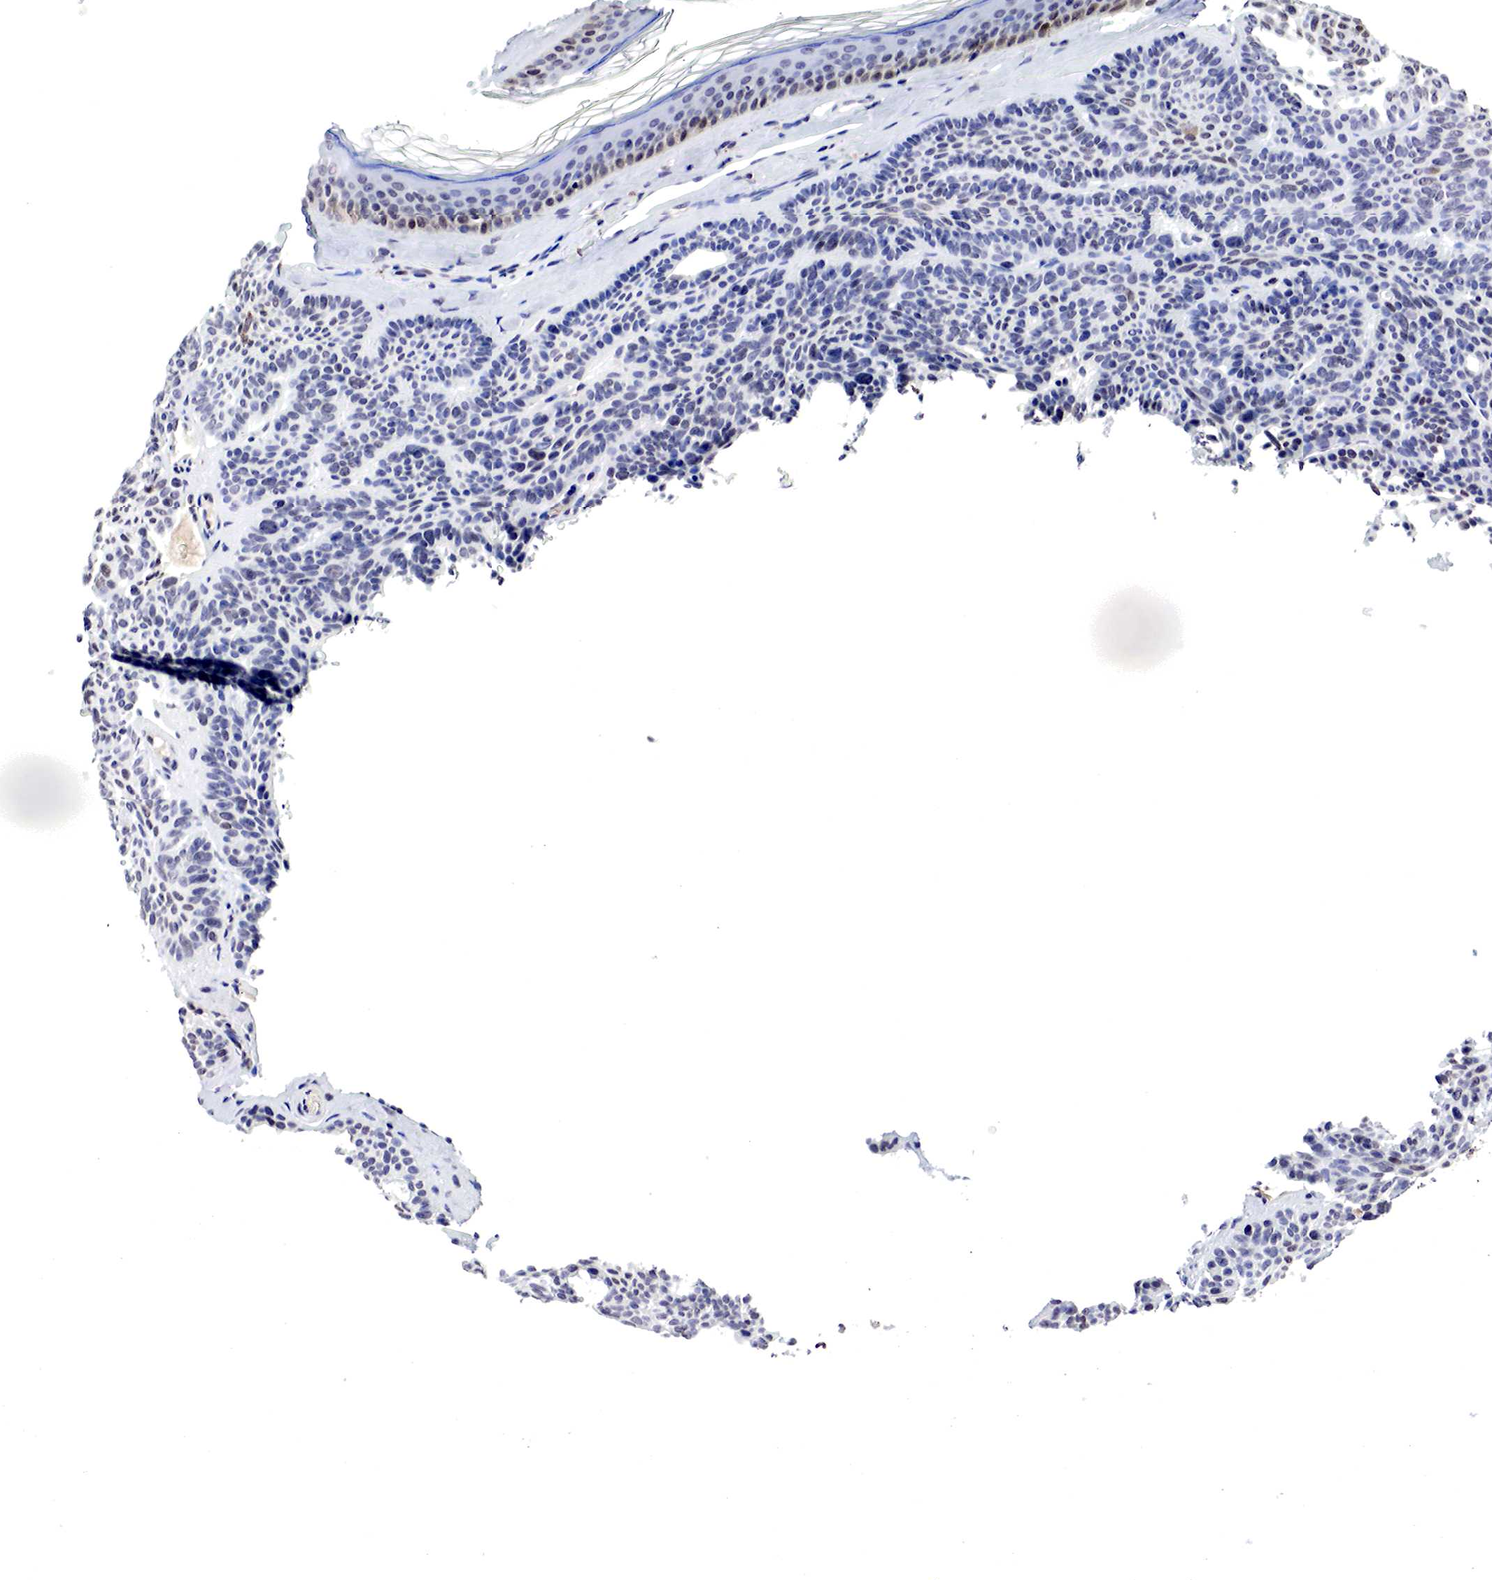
{"staining": {"intensity": "negative", "quantity": "none", "location": "none"}, "tissue": "skin cancer", "cell_type": "Tumor cells", "image_type": "cancer", "snomed": [{"axis": "morphology", "description": "Basal cell carcinoma"}, {"axis": "topography", "description": "Skin"}], "caption": "Immunohistochemistry (IHC) of human skin cancer (basal cell carcinoma) shows no expression in tumor cells.", "gene": "DACH2", "patient": {"sex": "male", "age": 44}}